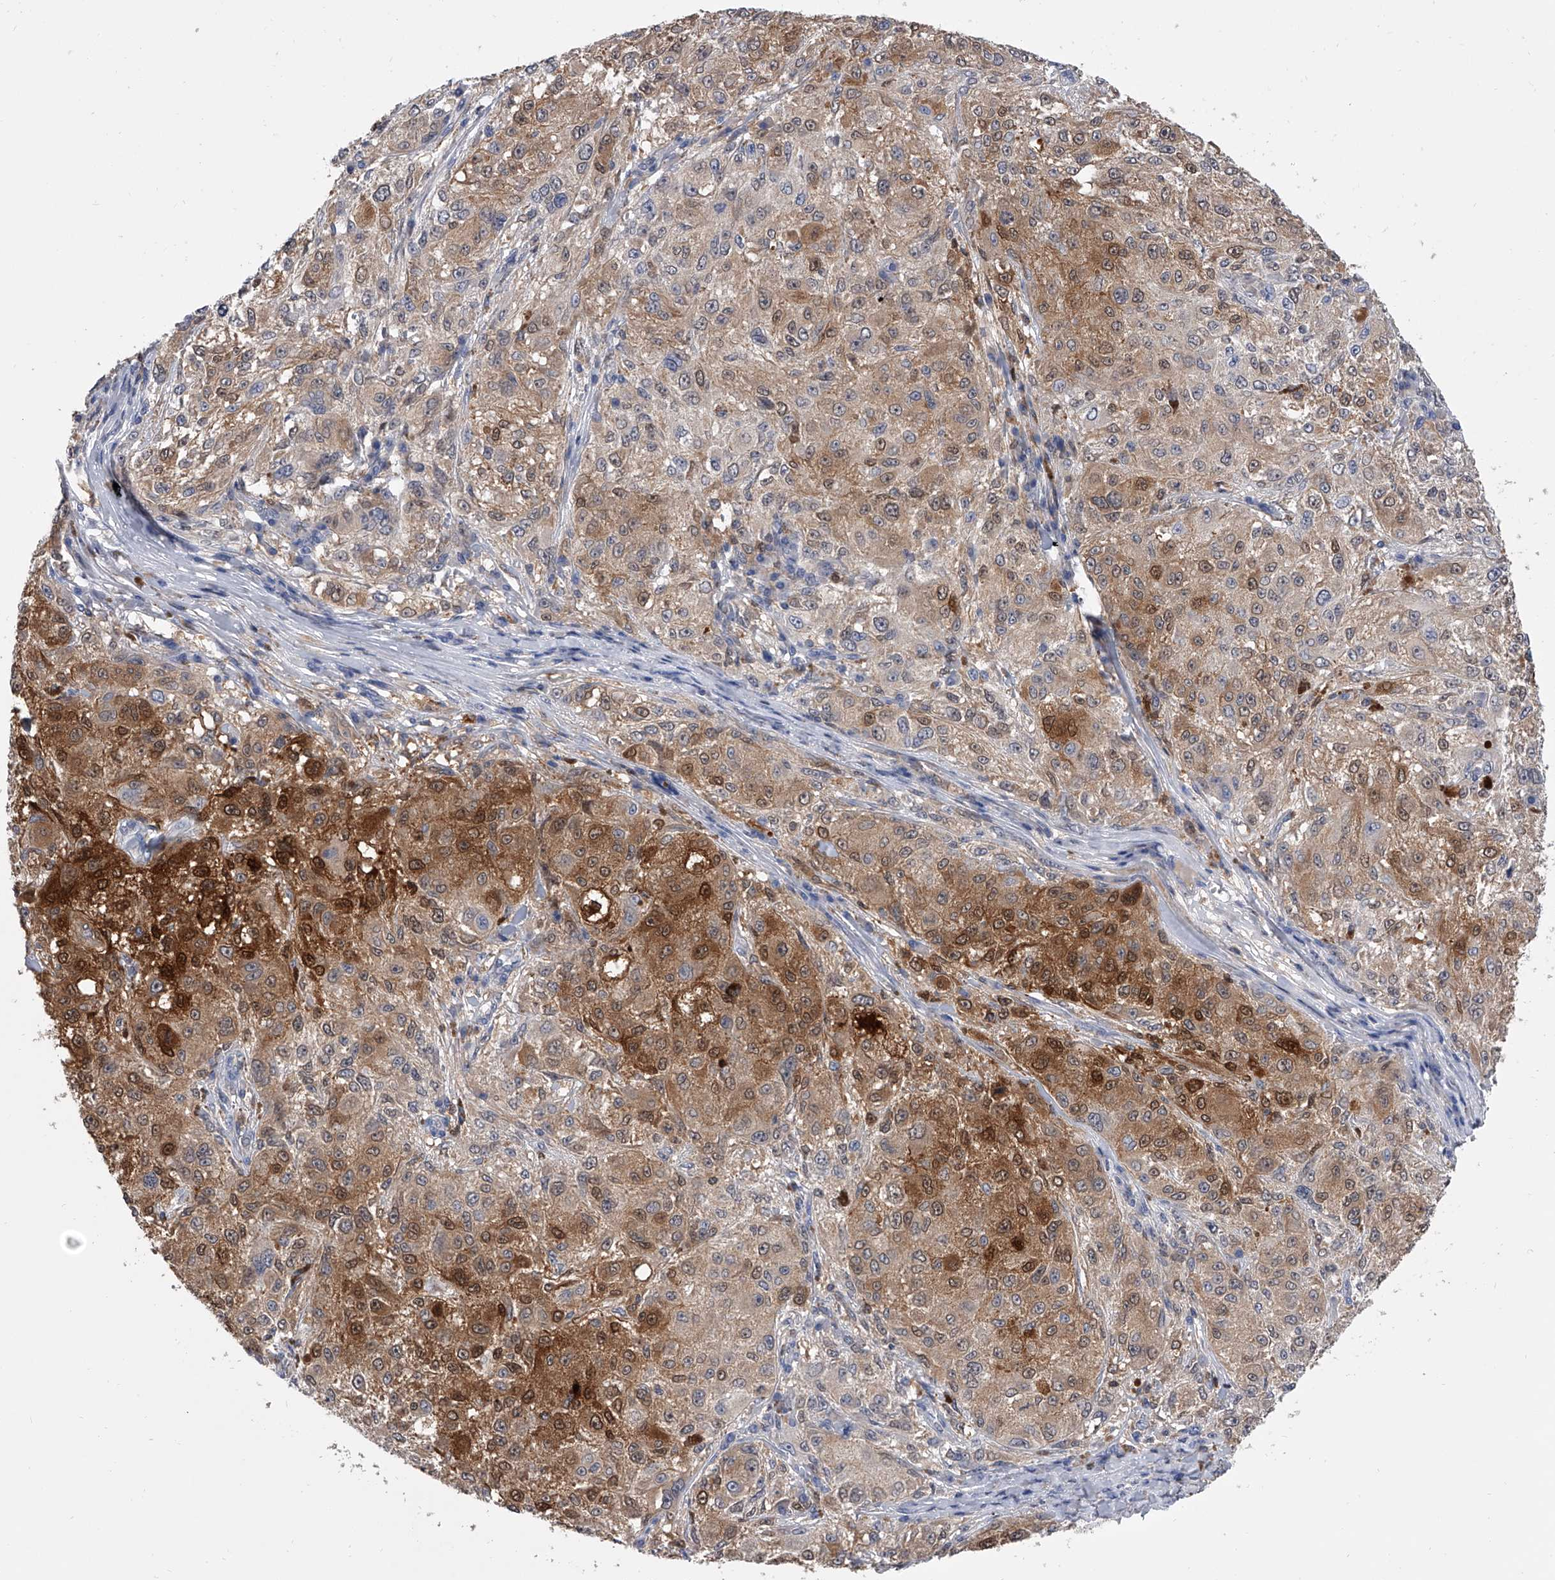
{"staining": {"intensity": "strong", "quantity": "25%-75%", "location": "cytoplasmic/membranous,nuclear"}, "tissue": "melanoma", "cell_type": "Tumor cells", "image_type": "cancer", "snomed": [{"axis": "morphology", "description": "Necrosis, NOS"}, {"axis": "morphology", "description": "Malignant melanoma, NOS"}, {"axis": "topography", "description": "Skin"}], "caption": "Malignant melanoma stained with DAB IHC displays high levels of strong cytoplasmic/membranous and nuclear staining in about 25%-75% of tumor cells. (DAB (3,3'-diaminobenzidine) = brown stain, brightfield microscopy at high magnification).", "gene": "SERPINB9", "patient": {"sex": "female", "age": 87}}